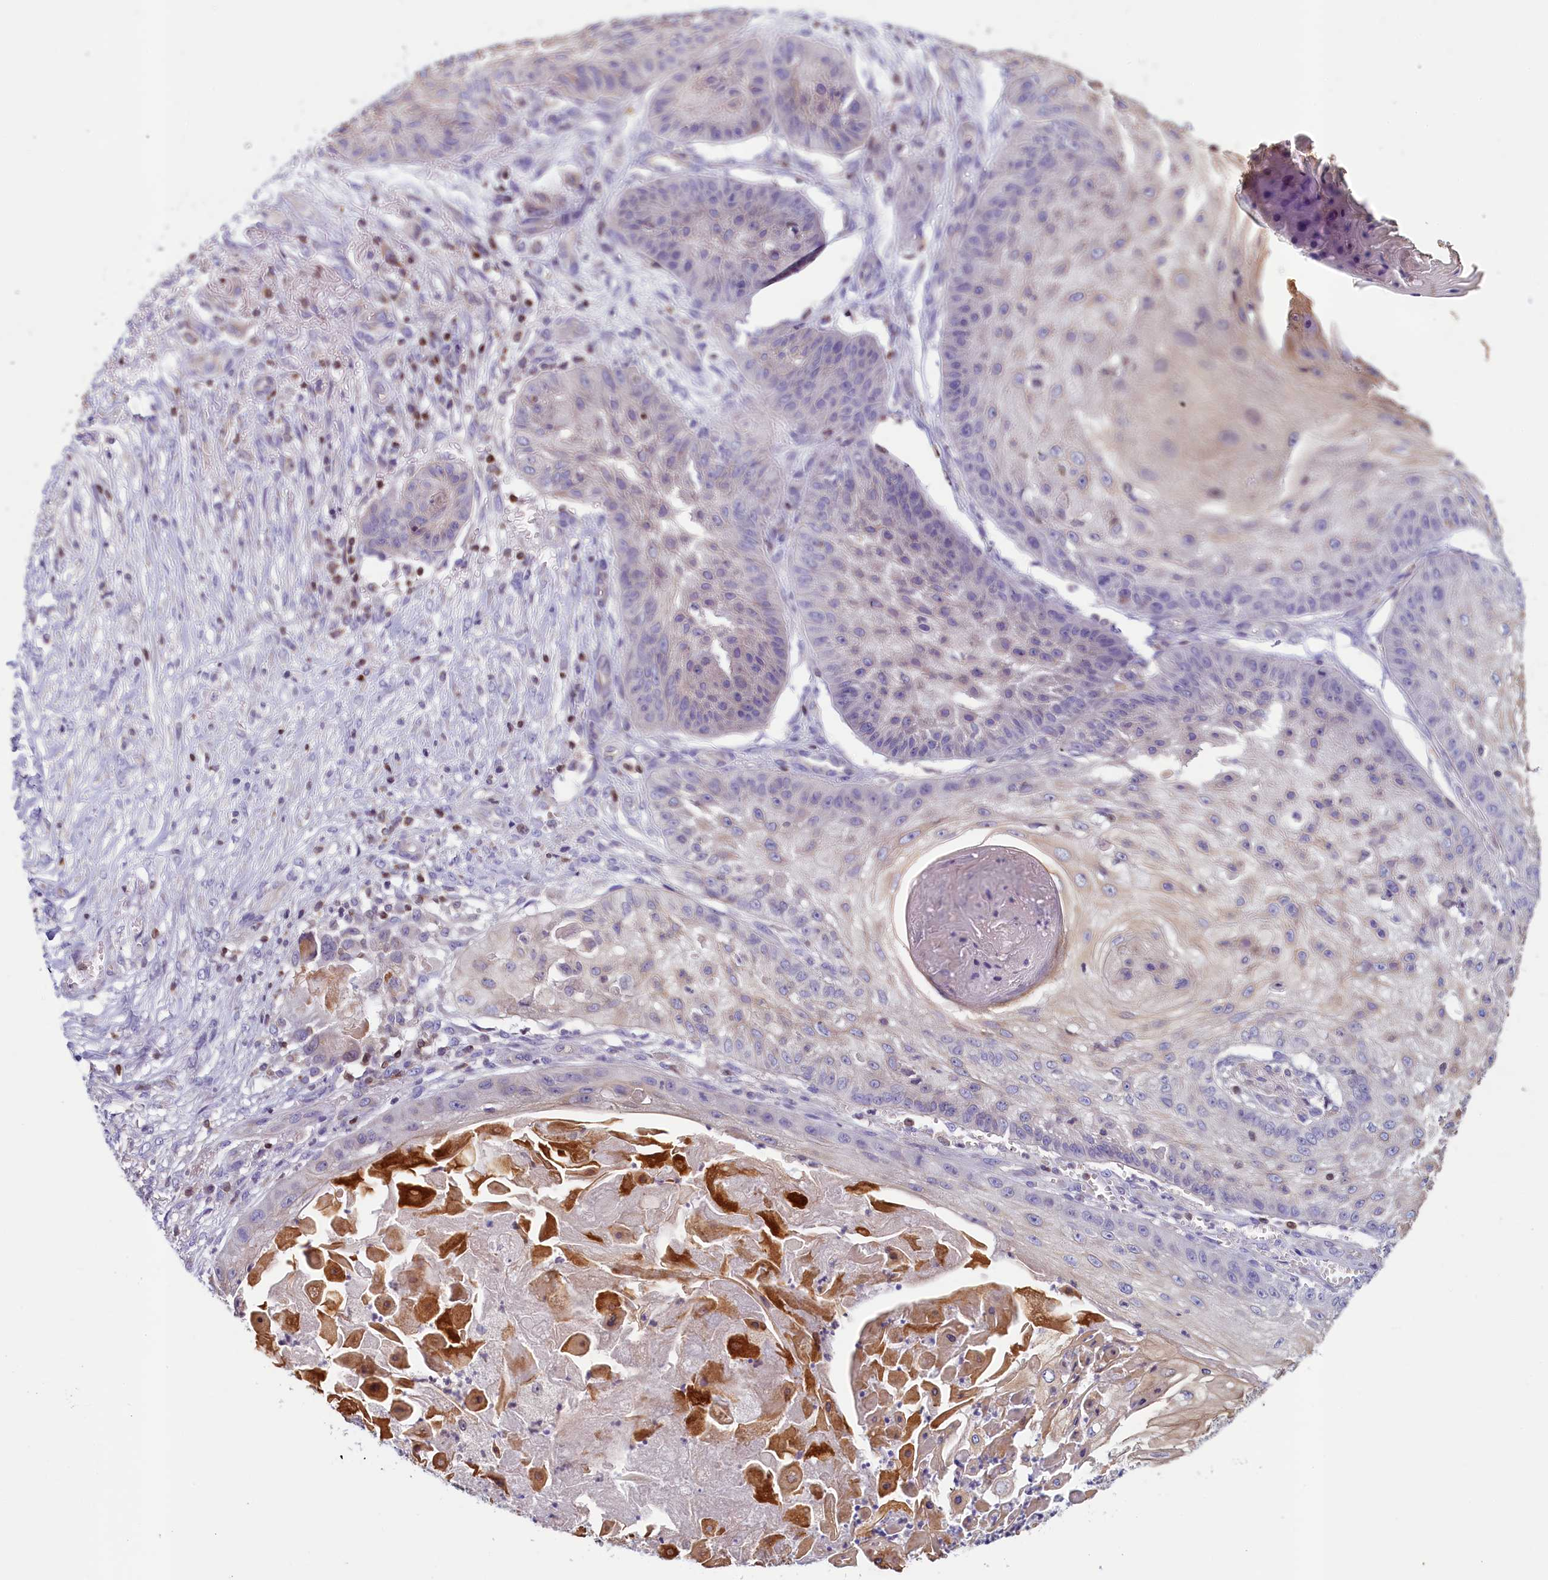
{"staining": {"intensity": "negative", "quantity": "none", "location": "none"}, "tissue": "skin cancer", "cell_type": "Tumor cells", "image_type": "cancer", "snomed": [{"axis": "morphology", "description": "Squamous cell carcinoma, NOS"}, {"axis": "topography", "description": "Skin"}], "caption": "Tumor cells show no significant expression in squamous cell carcinoma (skin). (Stains: DAB IHC with hematoxylin counter stain, Microscopy: brightfield microscopy at high magnification).", "gene": "TRAF3IP3", "patient": {"sex": "male", "age": 70}}